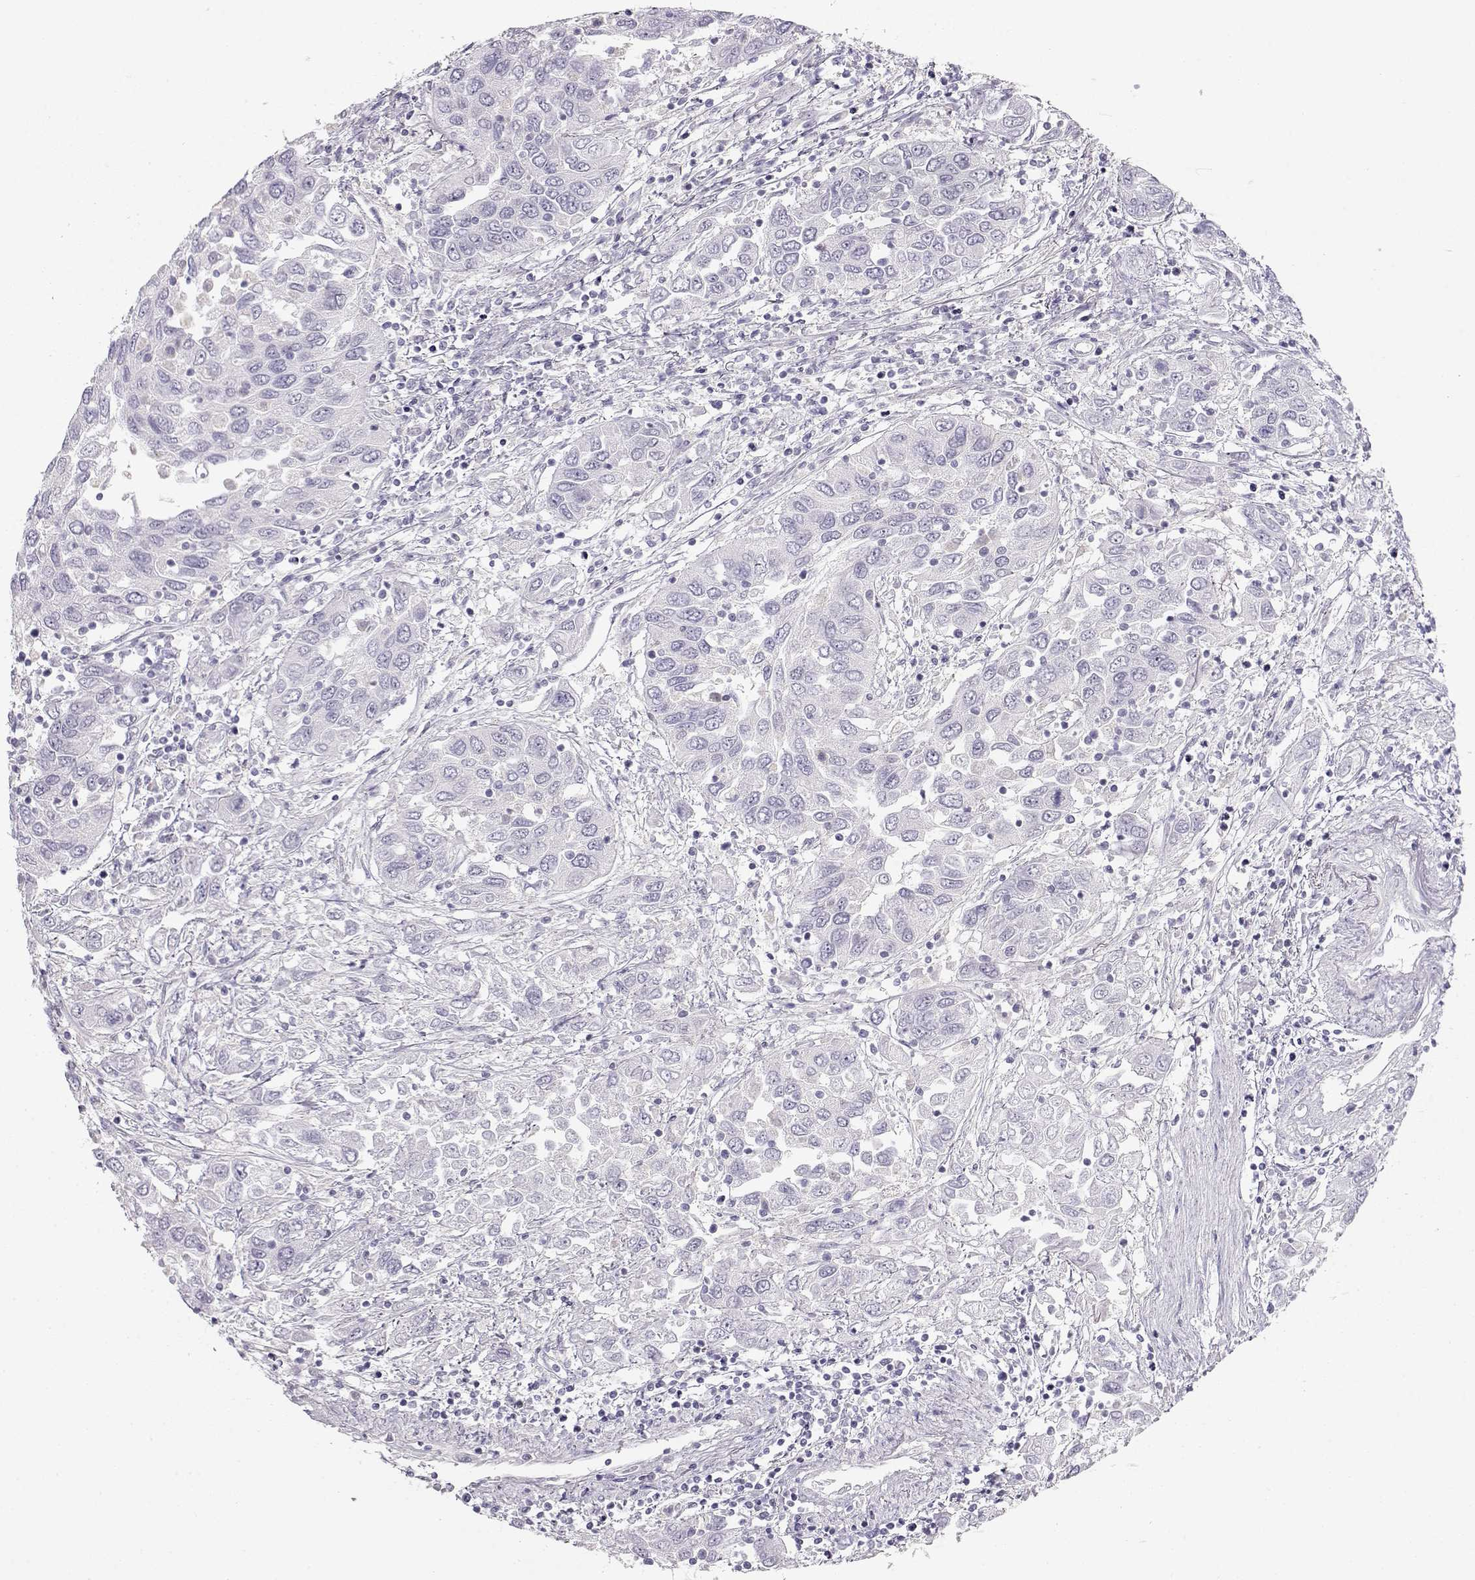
{"staining": {"intensity": "negative", "quantity": "none", "location": "none"}, "tissue": "urothelial cancer", "cell_type": "Tumor cells", "image_type": "cancer", "snomed": [{"axis": "morphology", "description": "Urothelial carcinoma, High grade"}, {"axis": "topography", "description": "Urinary bladder"}], "caption": "DAB immunohistochemical staining of human urothelial cancer reveals no significant positivity in tumor cells.", "gene": "IMPG1", "patient": {"sex": "male", "age": 76}}